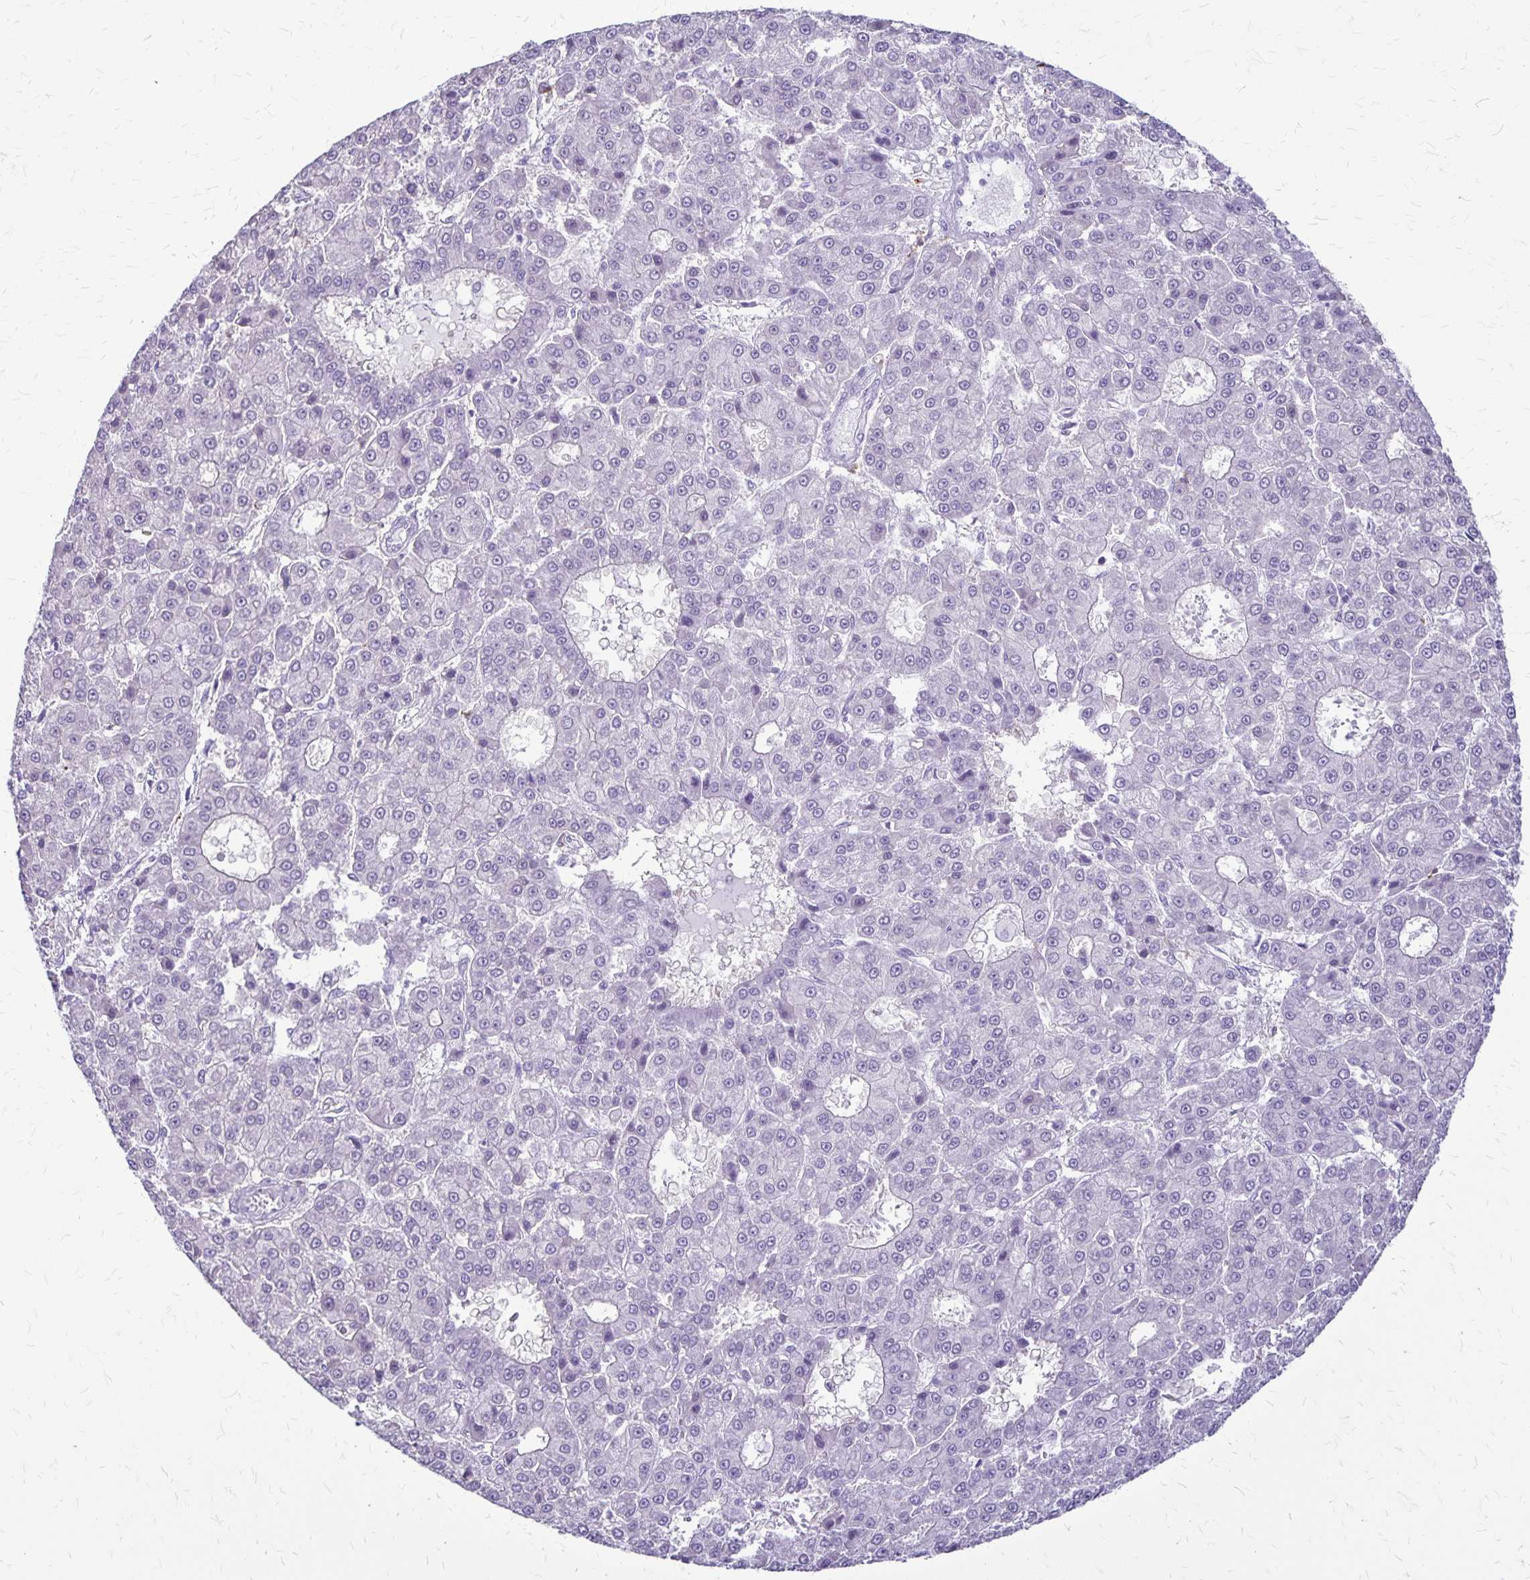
{"staining": {"intensity": "negative", "quantity": "none", "location": "none"}, "tissue": "liver cancer", "cell_type": "Tumor cells", "image_type": "cancer", "snomed": [{"axis": "morphology", "description": "Carcinoma, Hepatocellular, NOS"}, {"axis": "topography", "description": "Liver"}], "caption": "A high-resolution image shows IHC staining of liver cancer (hepatocellular carcinoma), which exhibits no significant positivity in tumor cells.", "gene": "RTN1", "patient": {"sex": "male", "age": 70}}